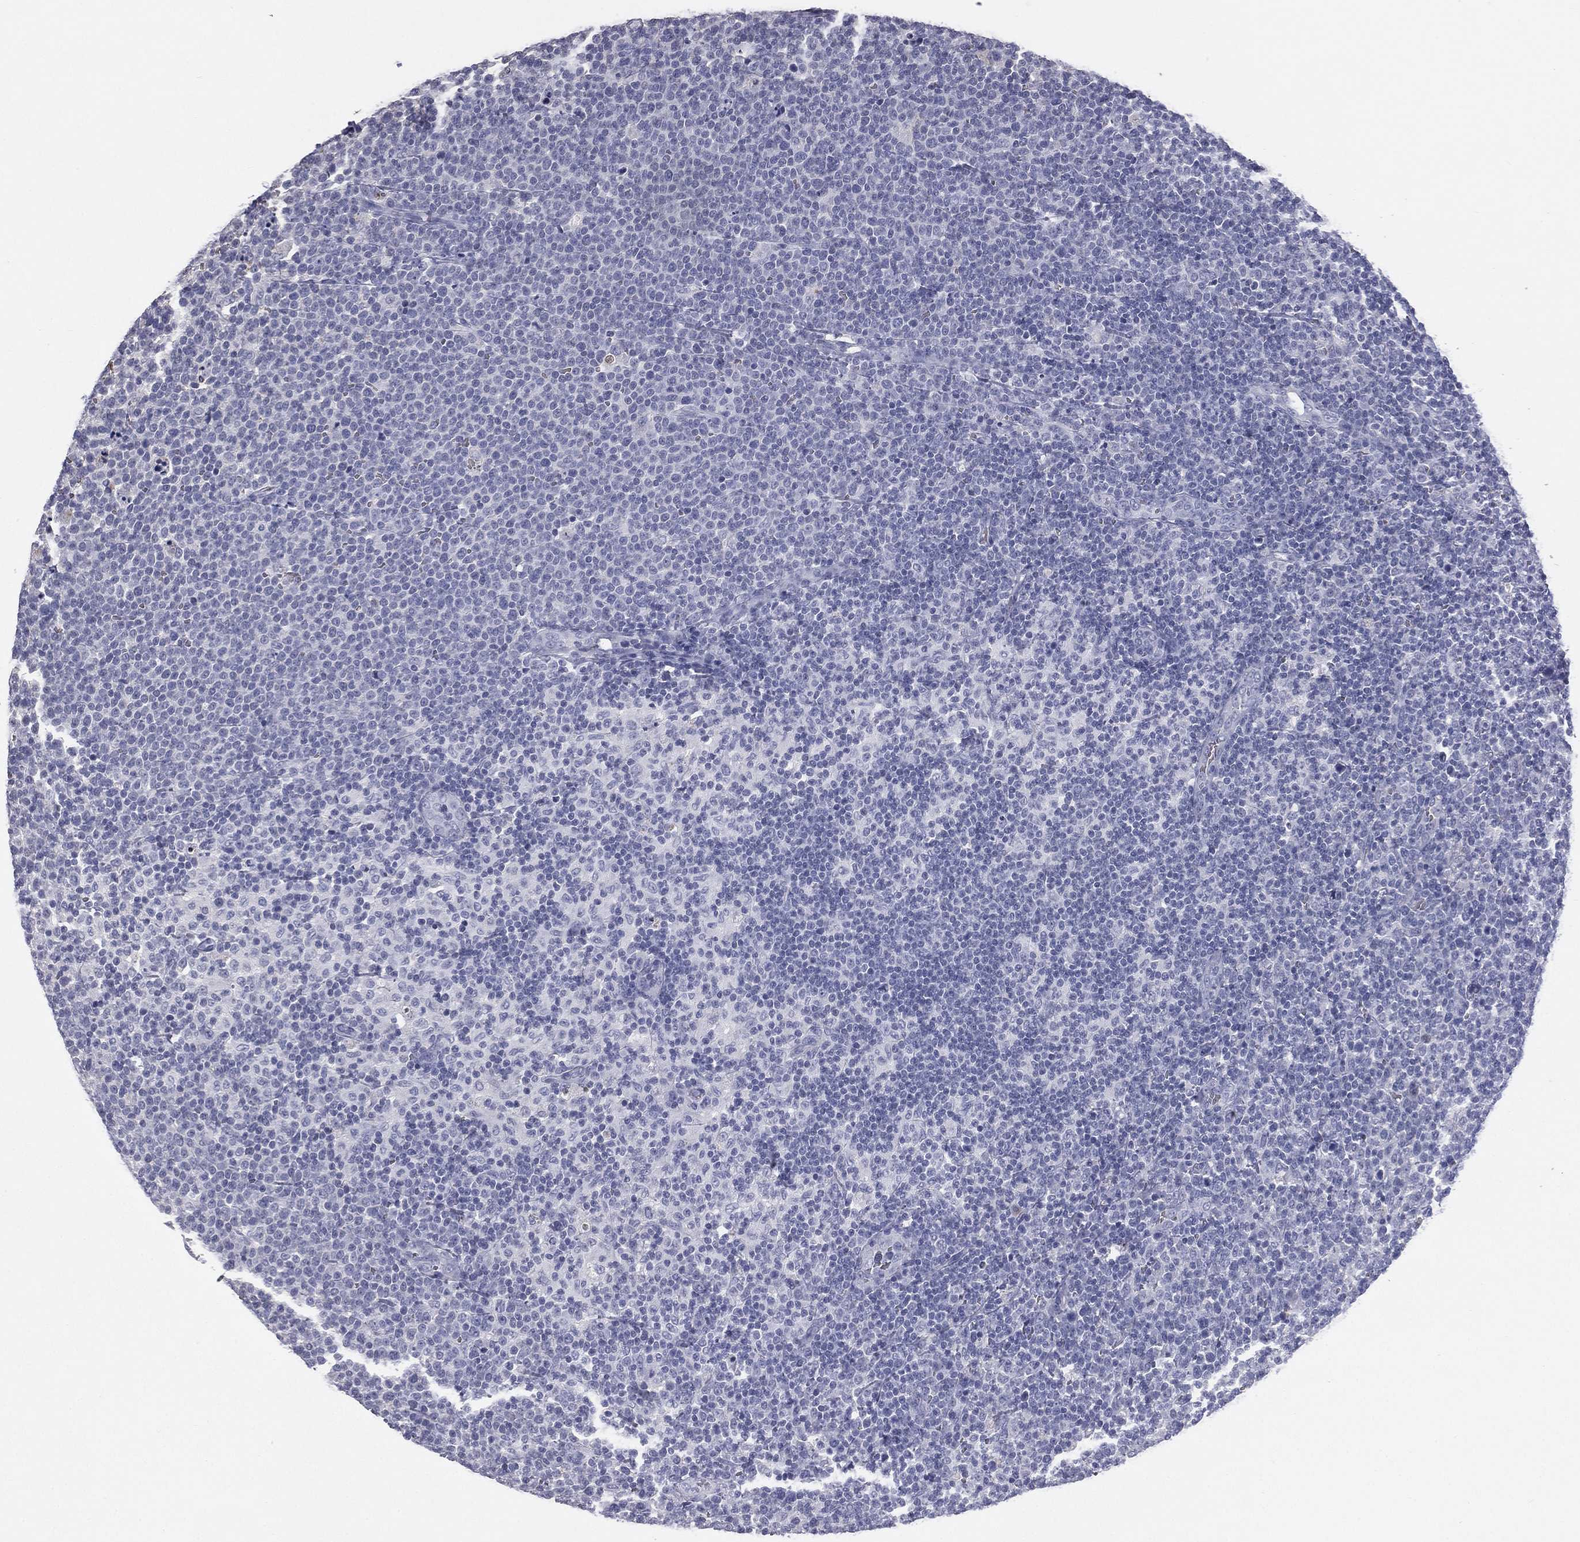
{"staining": {"intensity": "negative", "quantity": "none", "location": "none"}, "tissue": "lymphoma", "cell_type": "Tumor cells", "image_type": "cancer", "snomed": [{"axis": "morphology", "description": "Malignant lymphoma, non-Hodgkin's type, High grade"}, {"axis": "topography", "description": "Lymph node"}], "caption": "Human malignant lymphoma, non-Hodgkin's type (high-grade) stained for a protein using immunohistochemistry (IHC) exhibits no positivity in tumor cells.", "gene": "ESX1", "patient": {"sex": "male", "age": 61}}